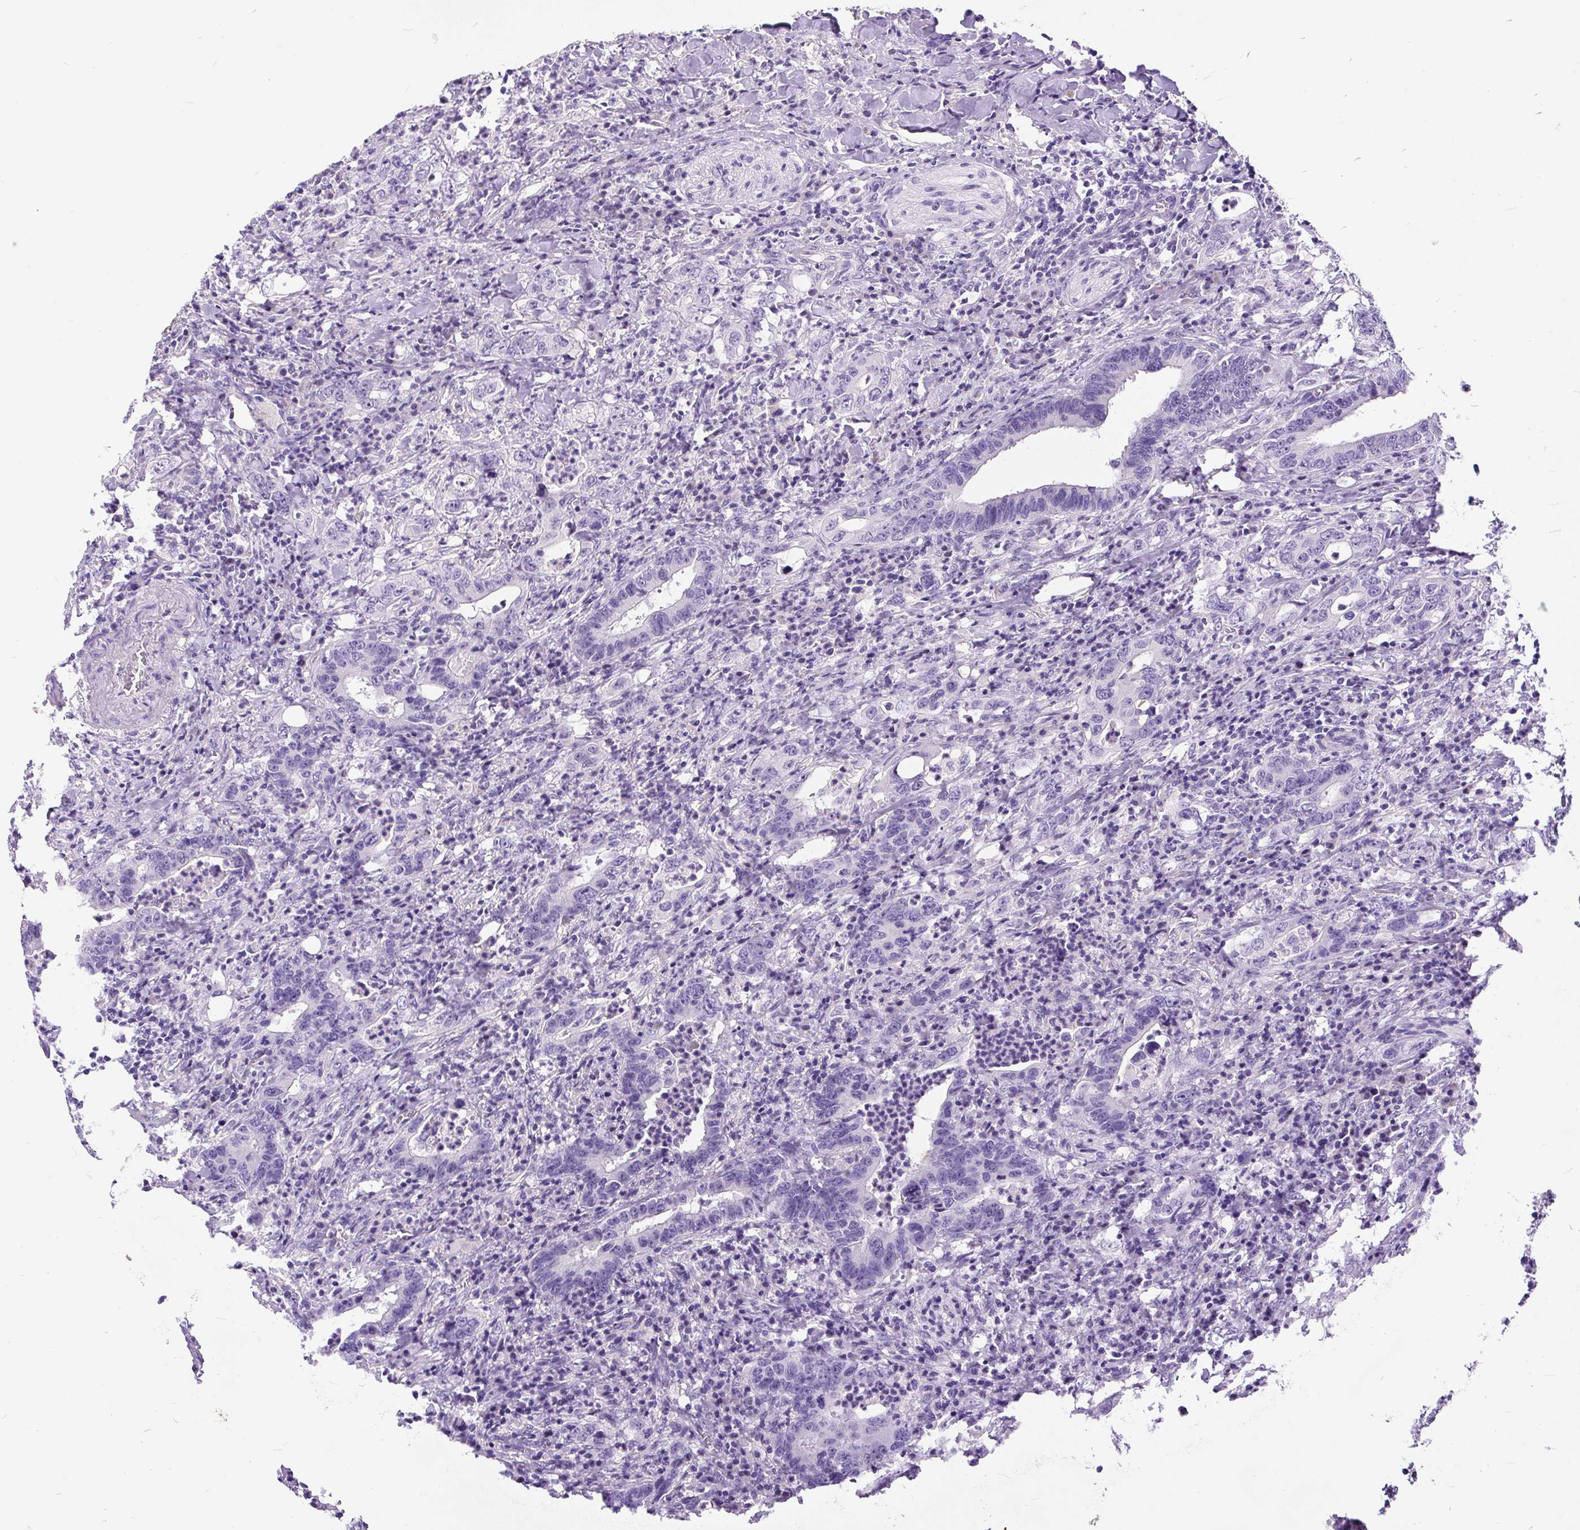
{"staining": {"intensity": "negative", "quantity": "none", "location": "none"}, "tissue": "colorectal cancer", "cell_type": "Tumor cells", "image_type": "cancer", "snomed": [{"axis": "morphology", "description": "Adenocarcinoma, NOS"}, {"axis": "topography", "description": "Colon"}], "caption": "This is an IHC image of colorectal adenocarcinoma. There is no expression in tumor cells.", "gene": "KRTAP20-3", "patient": {"sex": "female", "age": 75}}